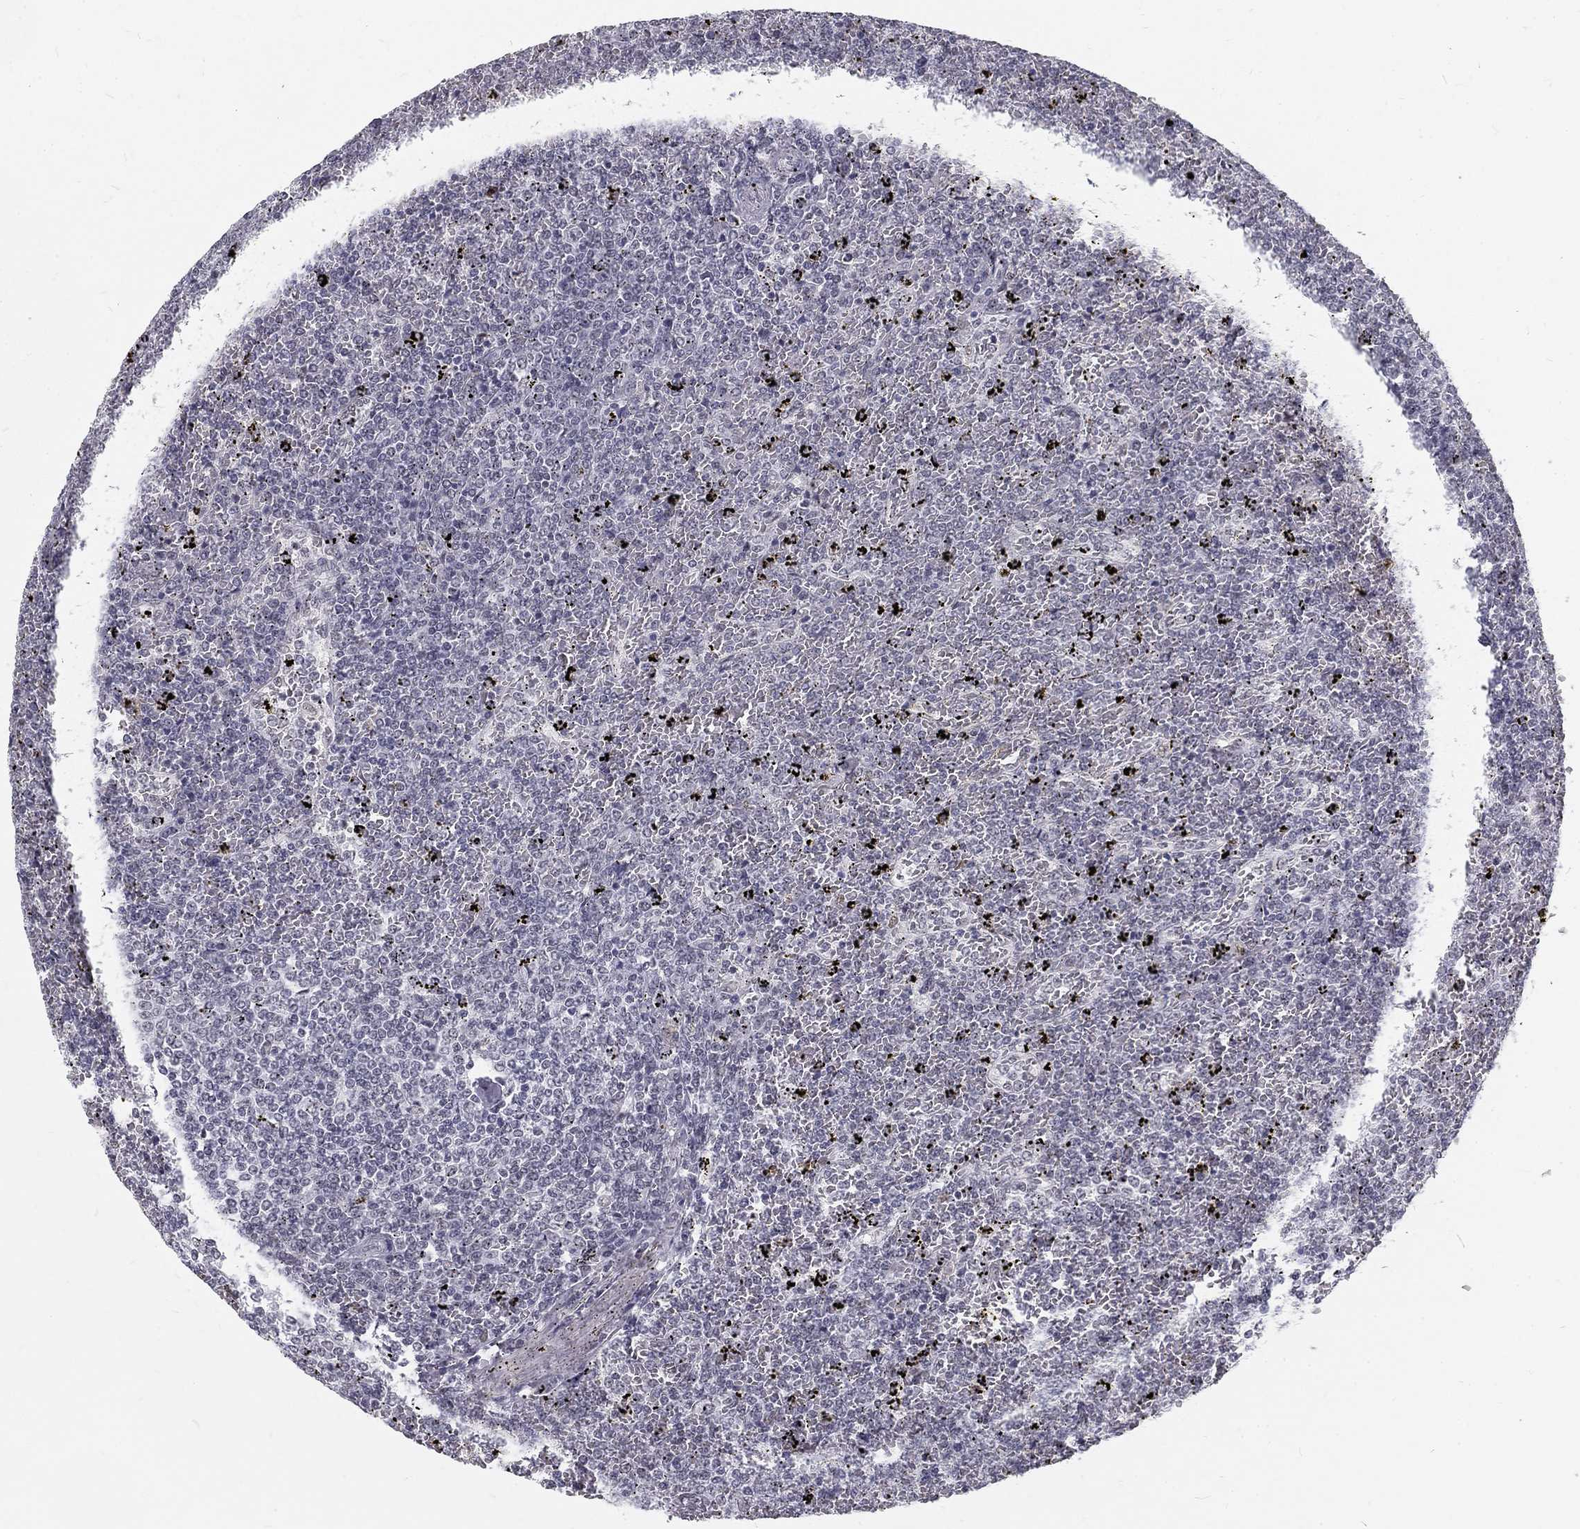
{"staining": {"intensity": "negative", "quantity": "none", "location": "none"}, "tissue": "lymphoma", "cell_type": "Tumor cells", "image_type": "cancer", "snomed": [{"axis": "morphology", "description": "Malignant lymphoma, non-Hodgkin's type, Low grade"}, {"axis": "topography", "description": "Spleen"}], "caption": "The photomicrograph exhibits no significant positivity in tumor cells of low-grade malignant lymphoma, non-Hodgkin's type.", "gene": "SNORC", "patient": {"sex": "female", "age": 77}}